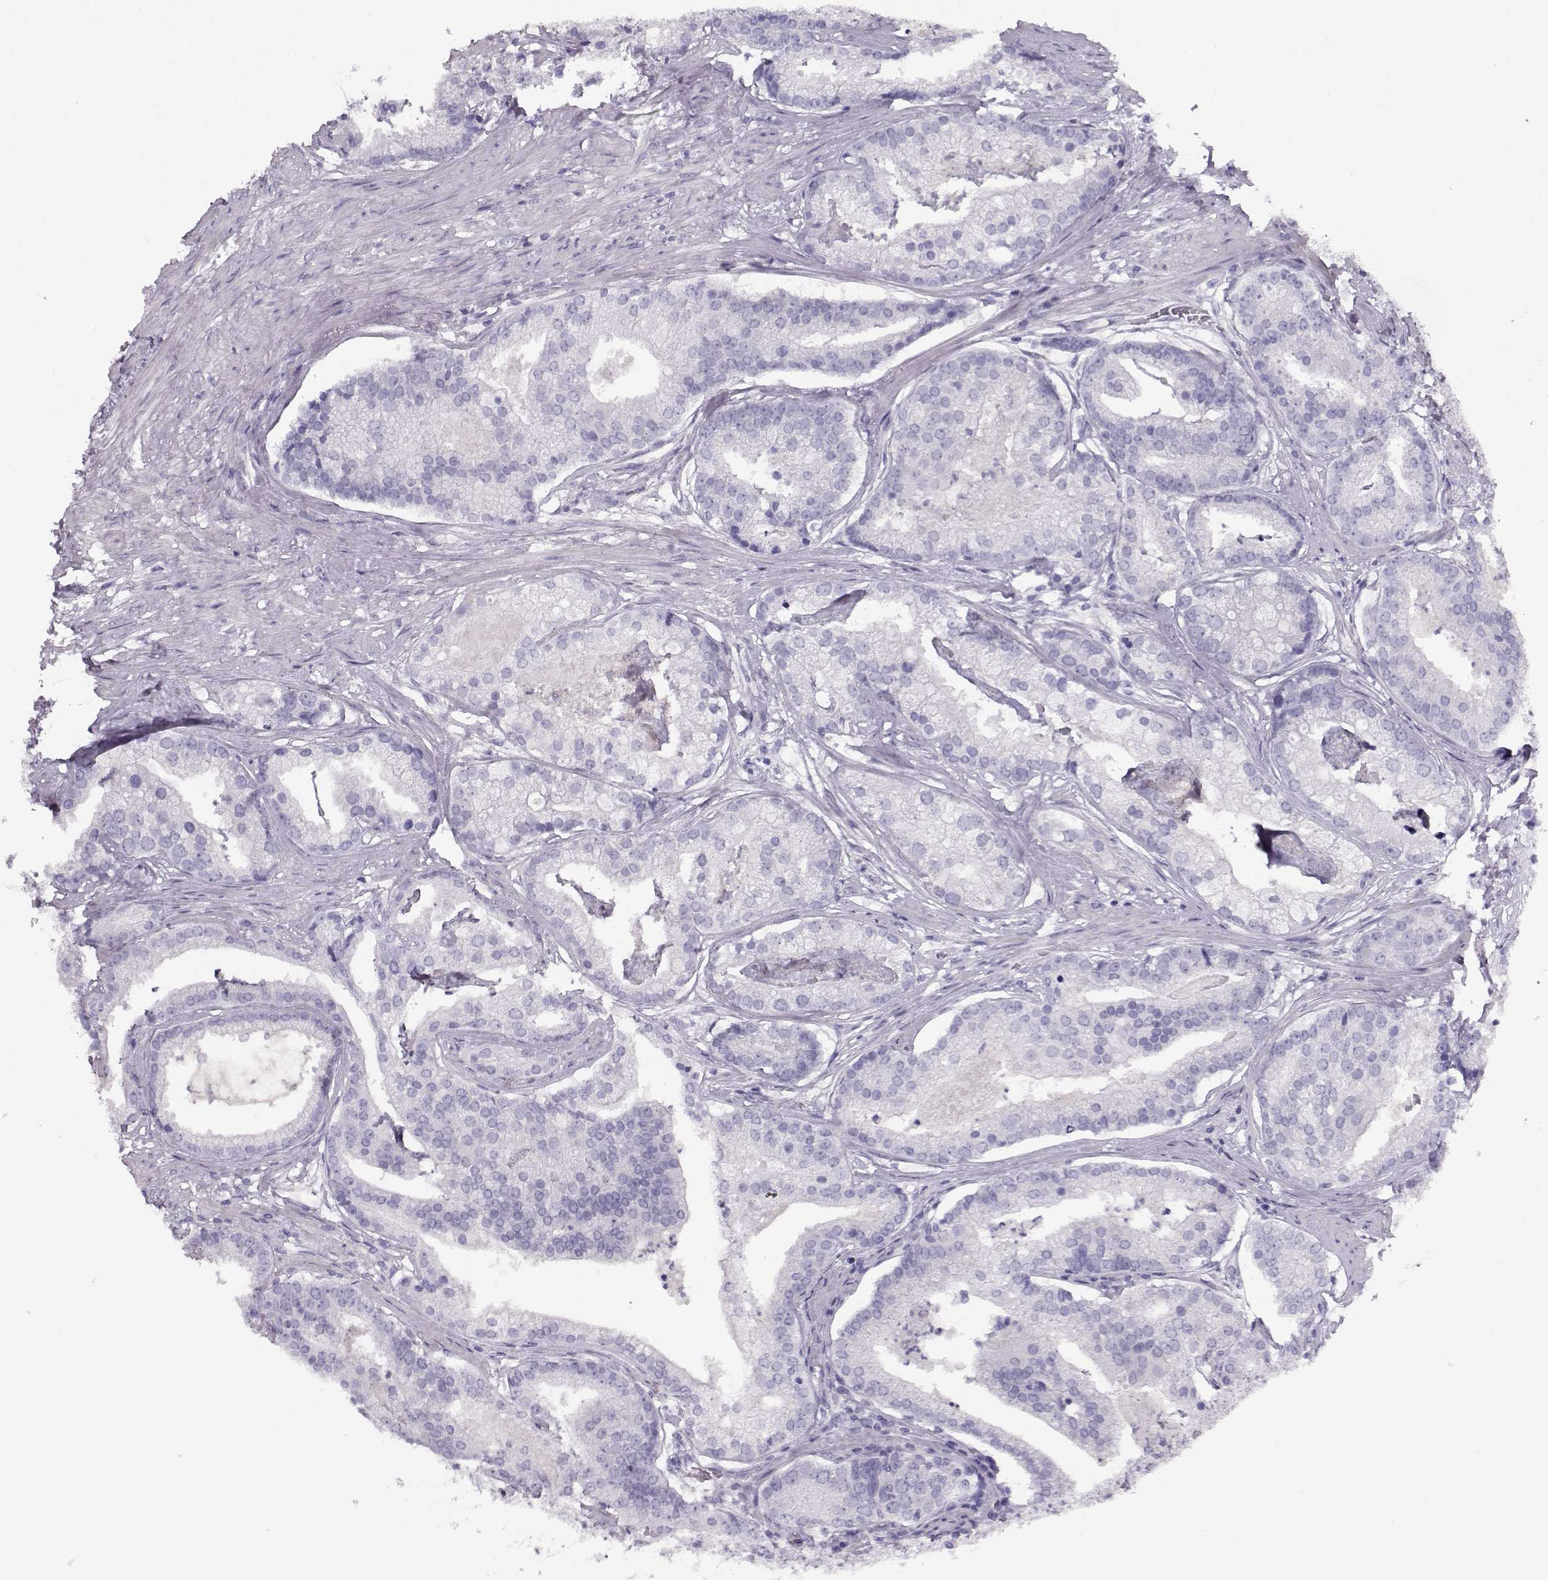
{"staining": {"intensity": "negative", "quantity": "none", "location": "none"}, "tissue": "prostate cancer", "cell_type": "Tumor cells", "image_type": "cancer", "snomed": [{"axis": "morphology", "description": "Adenocarcinoma, NOS"}, {"axis": "topography", "description": "Prostate and seminal vesicle, NOS"}, {"axis": "topography", "description": "Prostate"}], "caption": "Immunohistochemistry (IHC) image of human prostate cancer (adenocarcinoma) stained for a protein (brown), which exhibits no expression in tumor cells.", "gene": "ACTN2", "patient": {"sex": "male", "age": 44}}